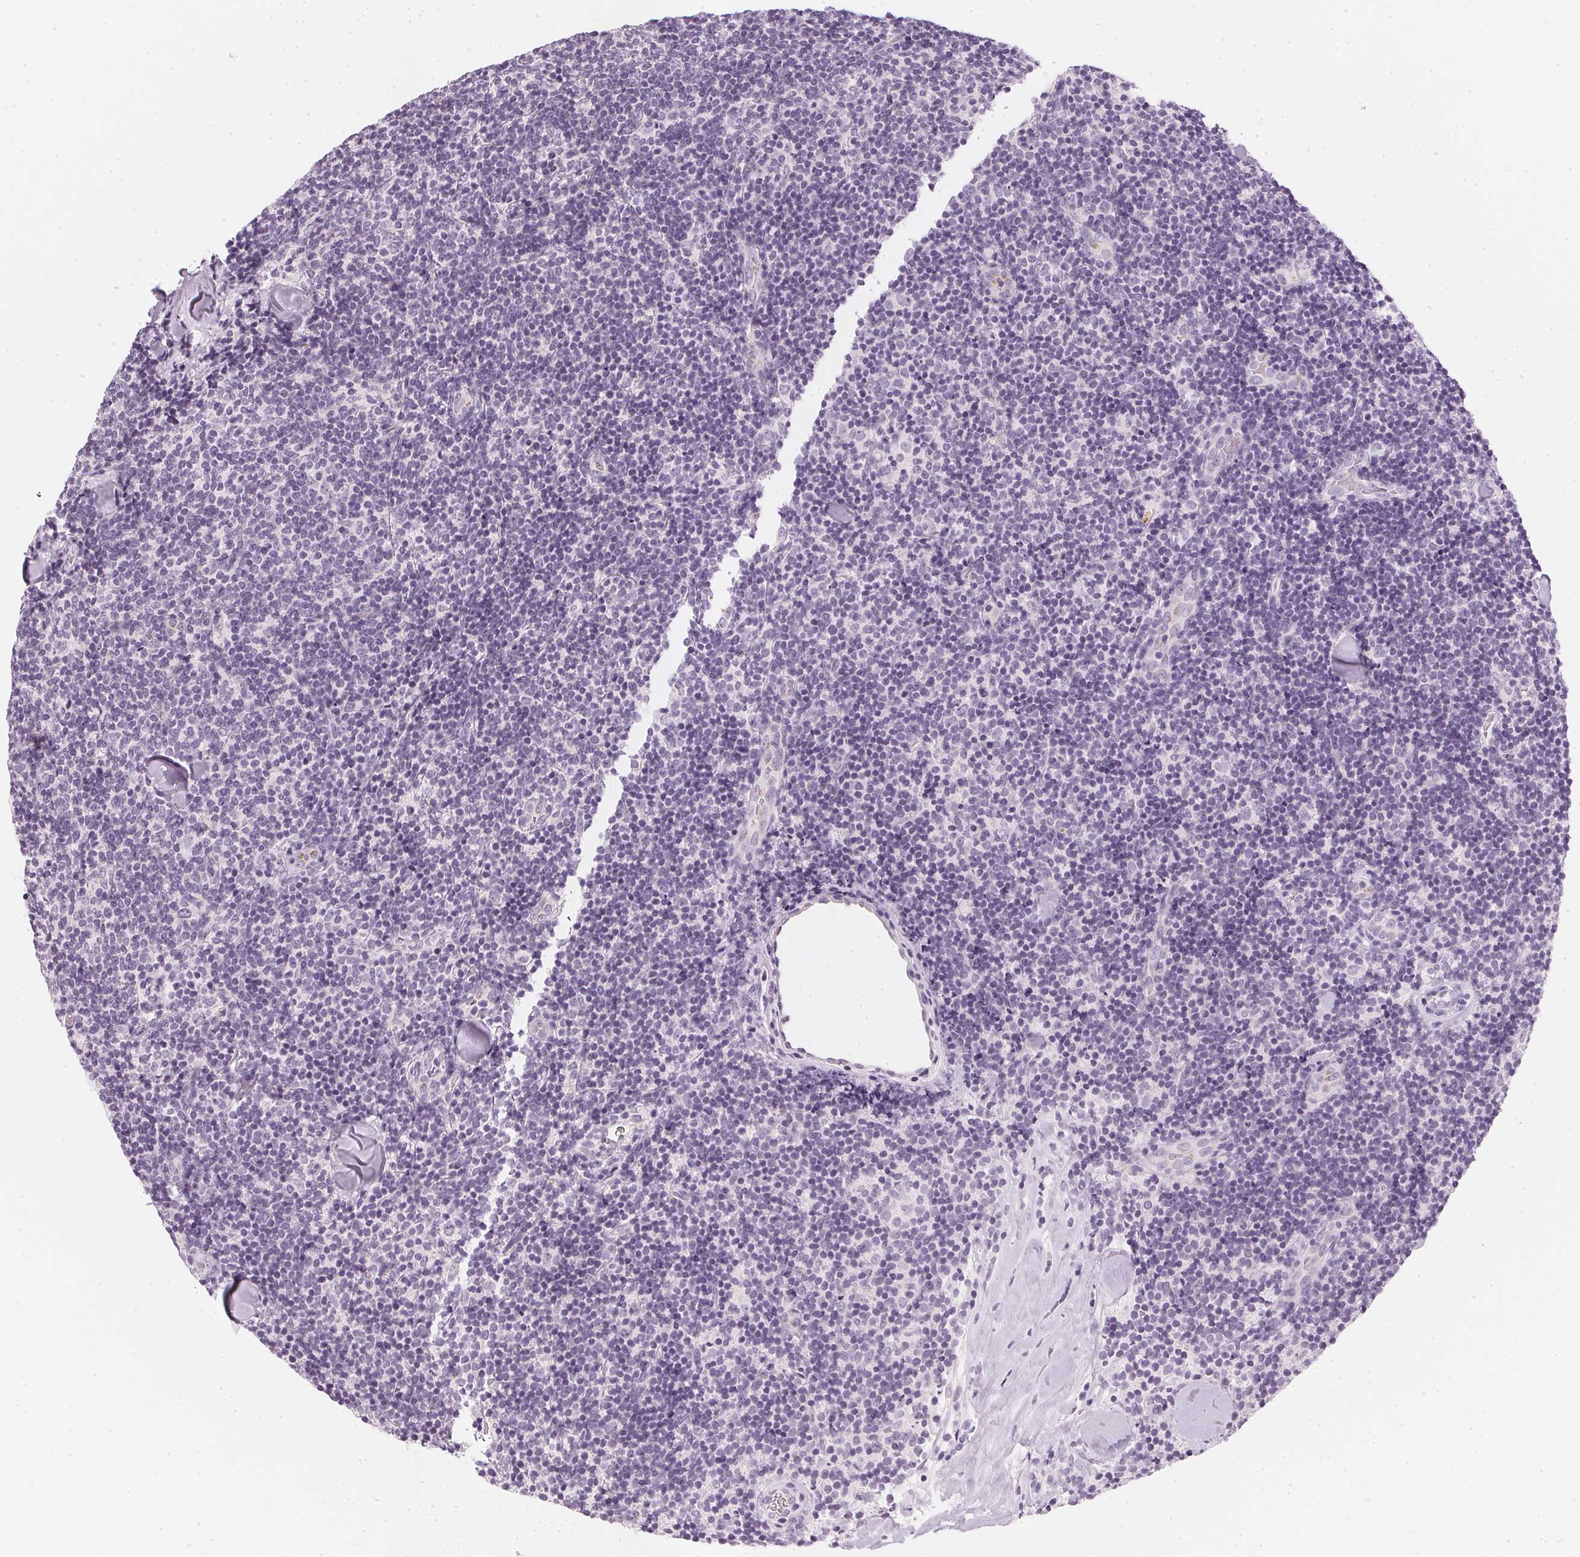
{"staining": {"intensity": "negative", "quantity": "none", "location": "none"}, "tissue": "lymphoma", "cell_type": "Tumor cells", "image_type": "cancer", "snomed": [{"axis": "morphology", "description": "Malignant lymphoma, non-Hodgkin's type, Low grade"}, {"axis": "topography", "description": "Lymph node"}], "caption": "IHC histopathology image of neoplastic tissue: lymphoma stained with DAB (3,3'-diaminobenzidine) demonstrates no significant protein positivity in tumor cells.", "gene": "CHST4", "patient": {"sex": "female", "age": 56}}